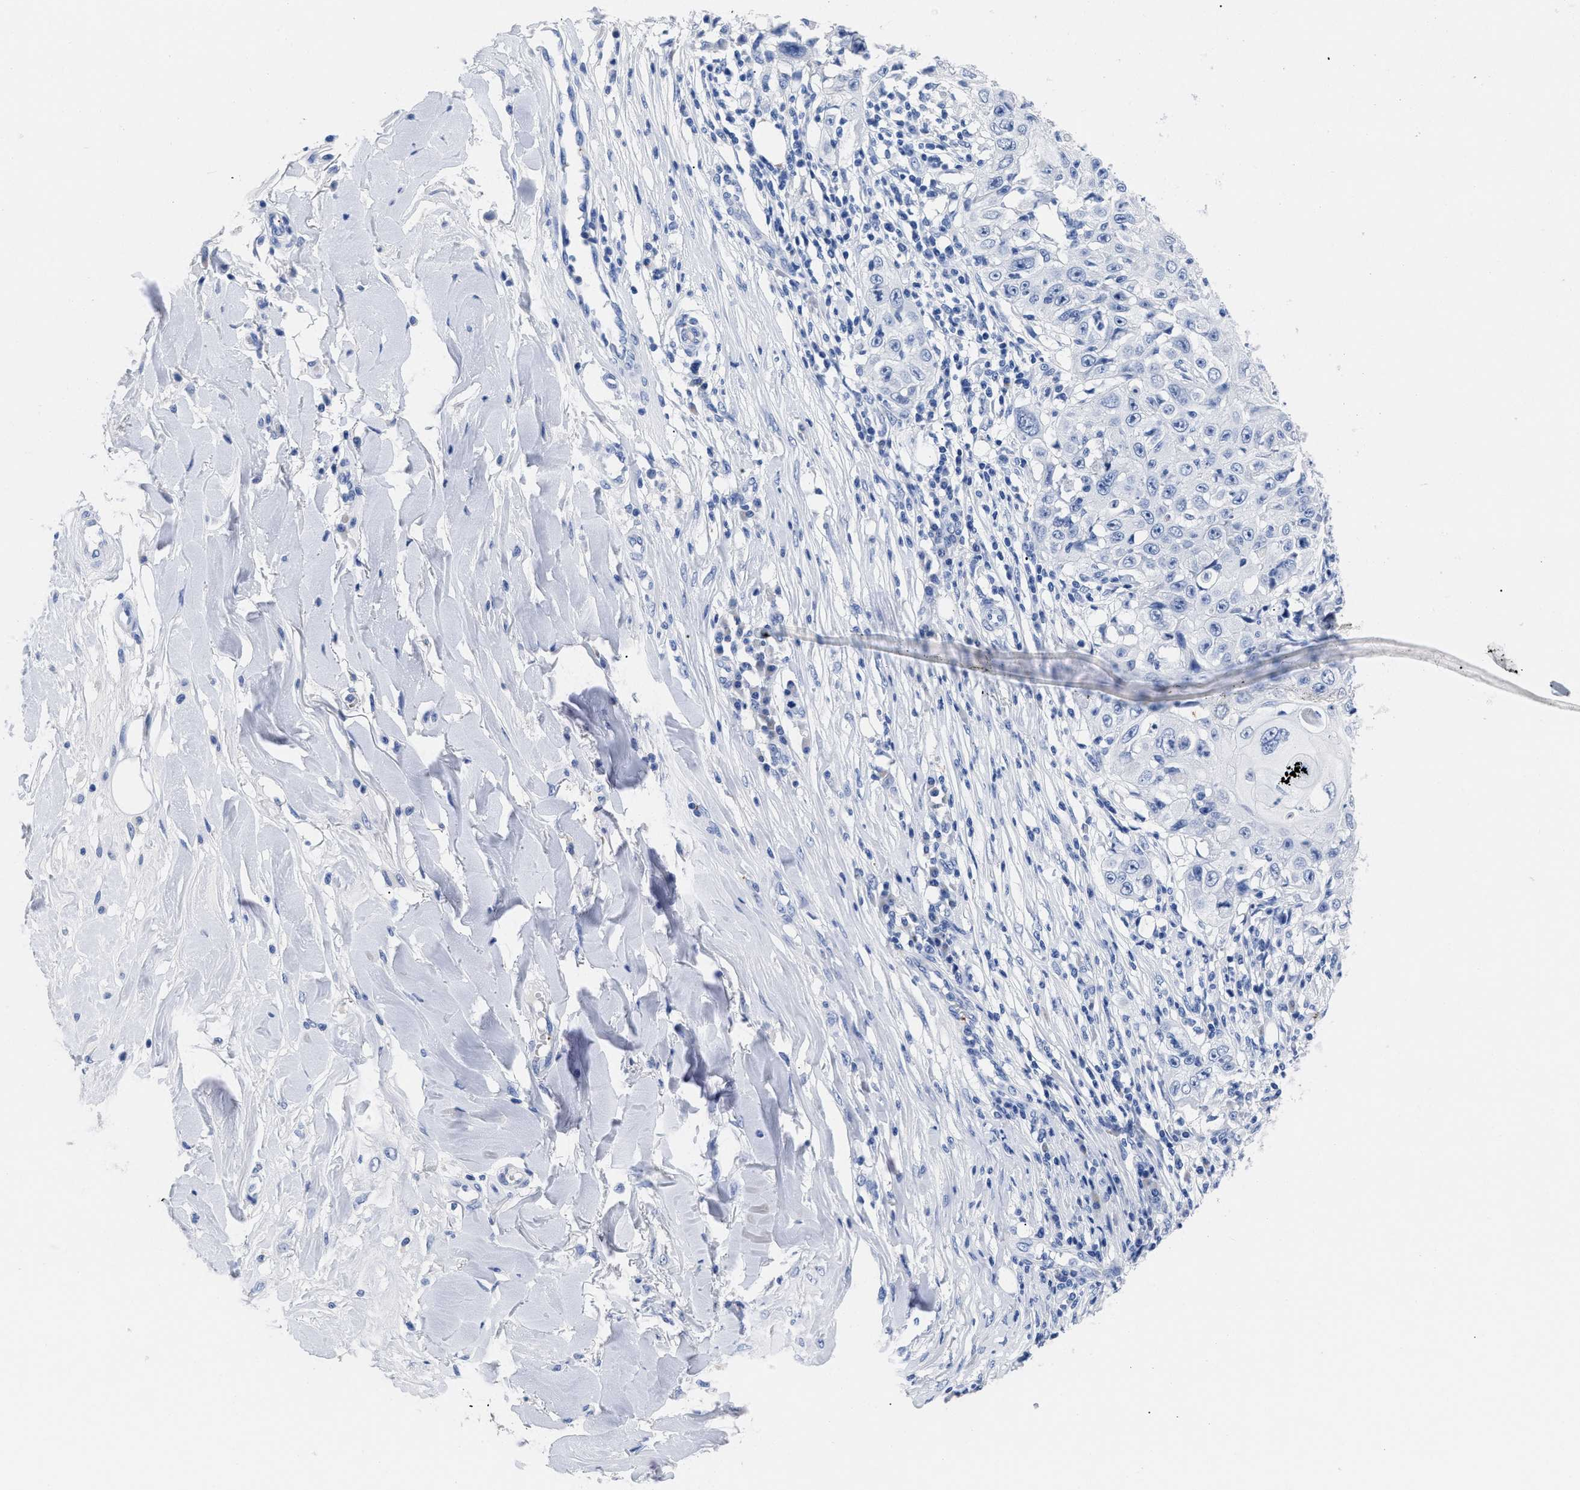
{"staining": {"intensity": "negative", "quantity": "none", "location": "none"}, "tissue": "skin cancer", "cell_type": "Tumor cells", "image_type": "cancer", "snomed": [{"axis": "morphology", "description": "Squamous cell carcinoma, NOS"}, {"axis": "topography", "description": "Skin"}], "caption": "IHC photomicrograph of skin squamous cell carcinoma stained for a protein (brown), which exhibits no staining in tumor cells.", "gene": "TREML1", "patient": {"sex": "male", "age": 86}}